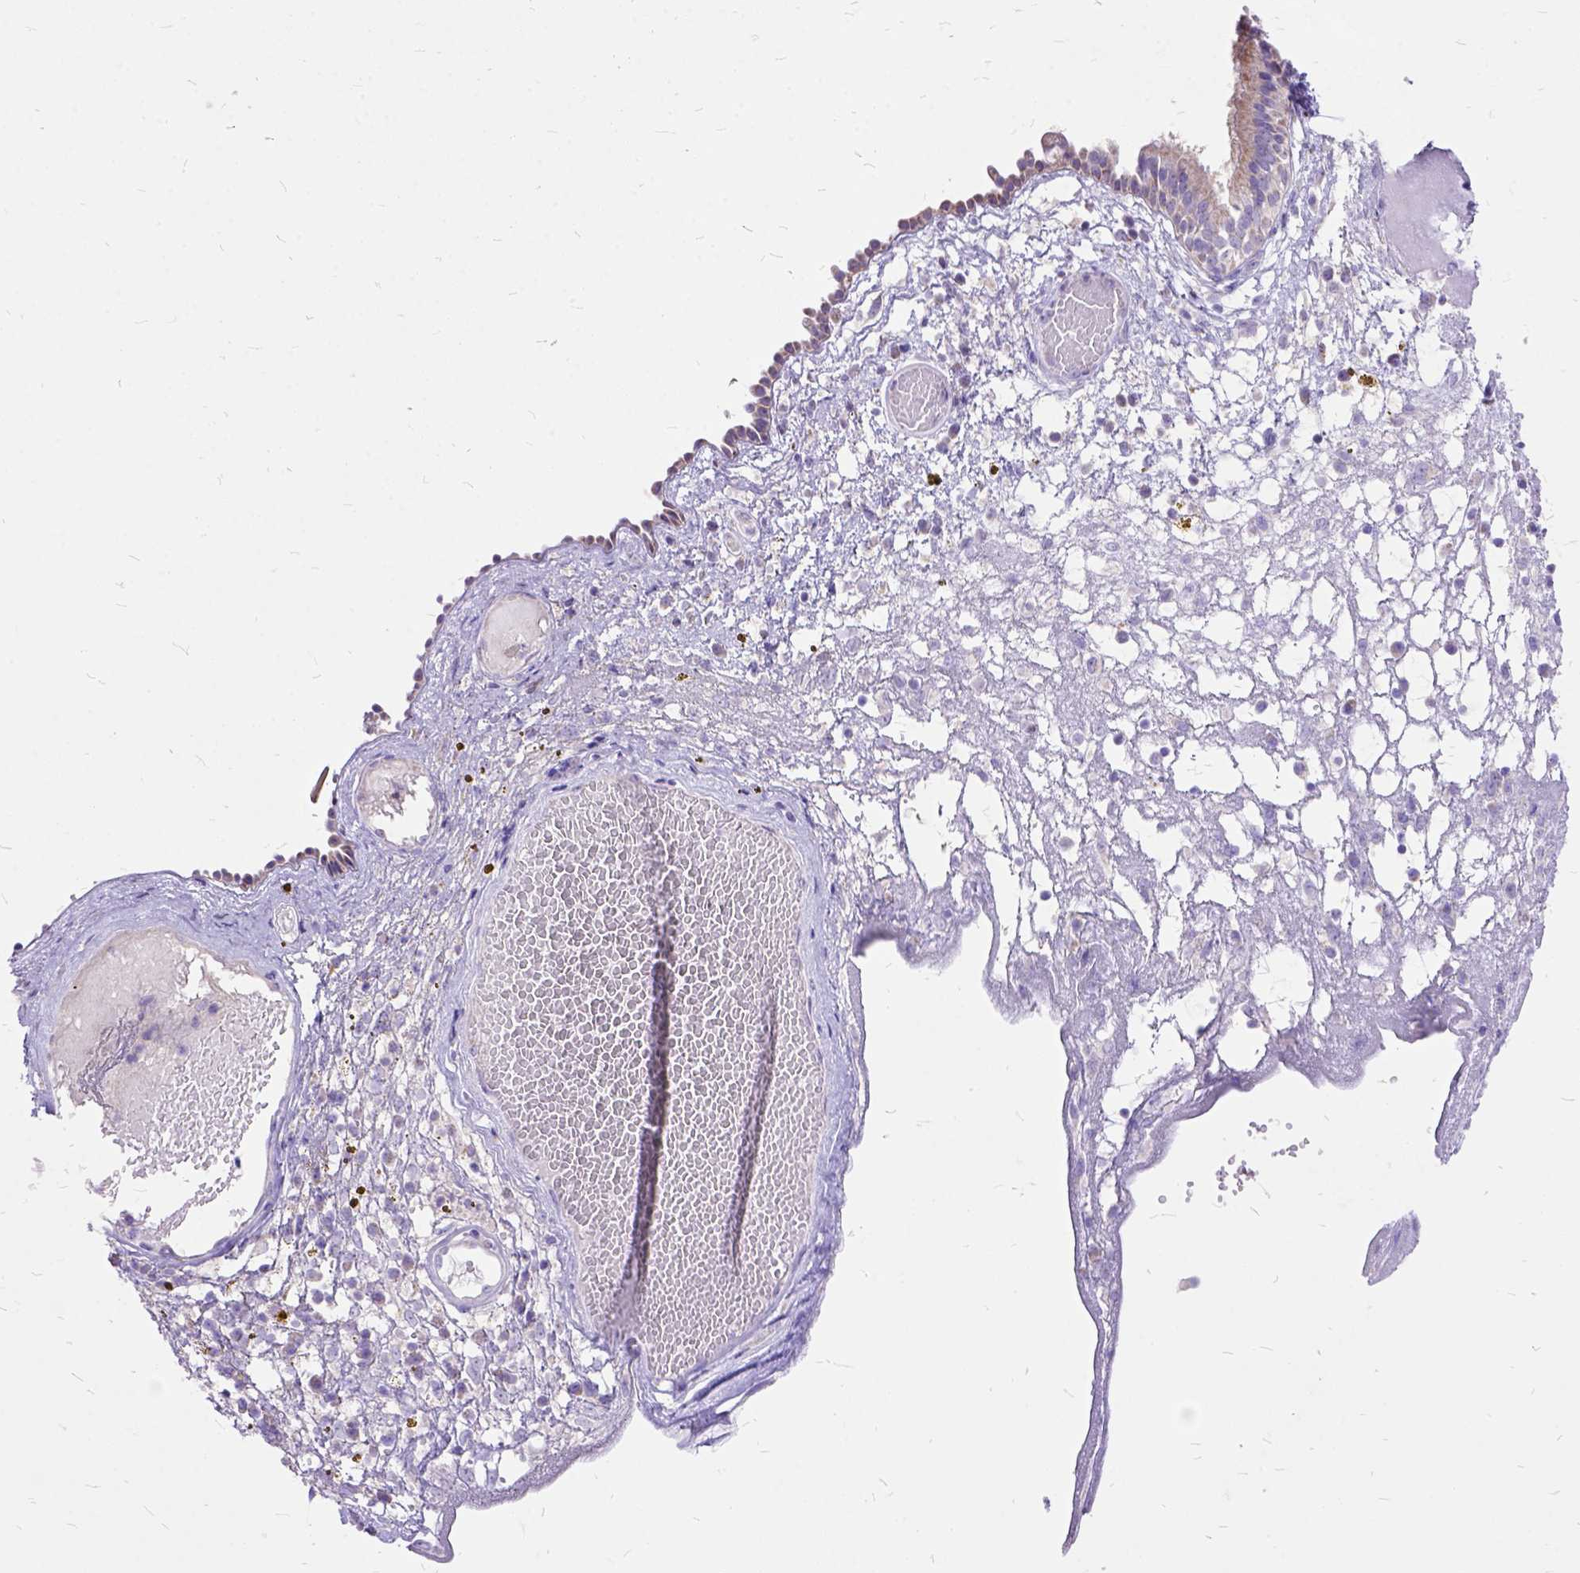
{"staining": {"intensity": "weak", "quantity": ">75%", "location": "cytoplasmic/membranous"}, "tissue": "nasopharynx", "cell_type": "Respiratory epithelial cells", "image_type": "normal", "snomed": [{"axis": "morphology", "description": "Normal tissue, NOS"}, {"axis": "topography", "description": "Nasopharynx"}], "caption": "Immunohistochemical staining of normal human nasopharynx exhibits >75% levels of weak cytoplasmic/membranous protein expression in about >75% of respiratory epithelial cells. (DAB (3,3'-diaminobenzidine) = brown stain, brightfield microscopy at high magnification).", "gene": "CTAG2", "patient": {"sex": "male", "age": 24}}